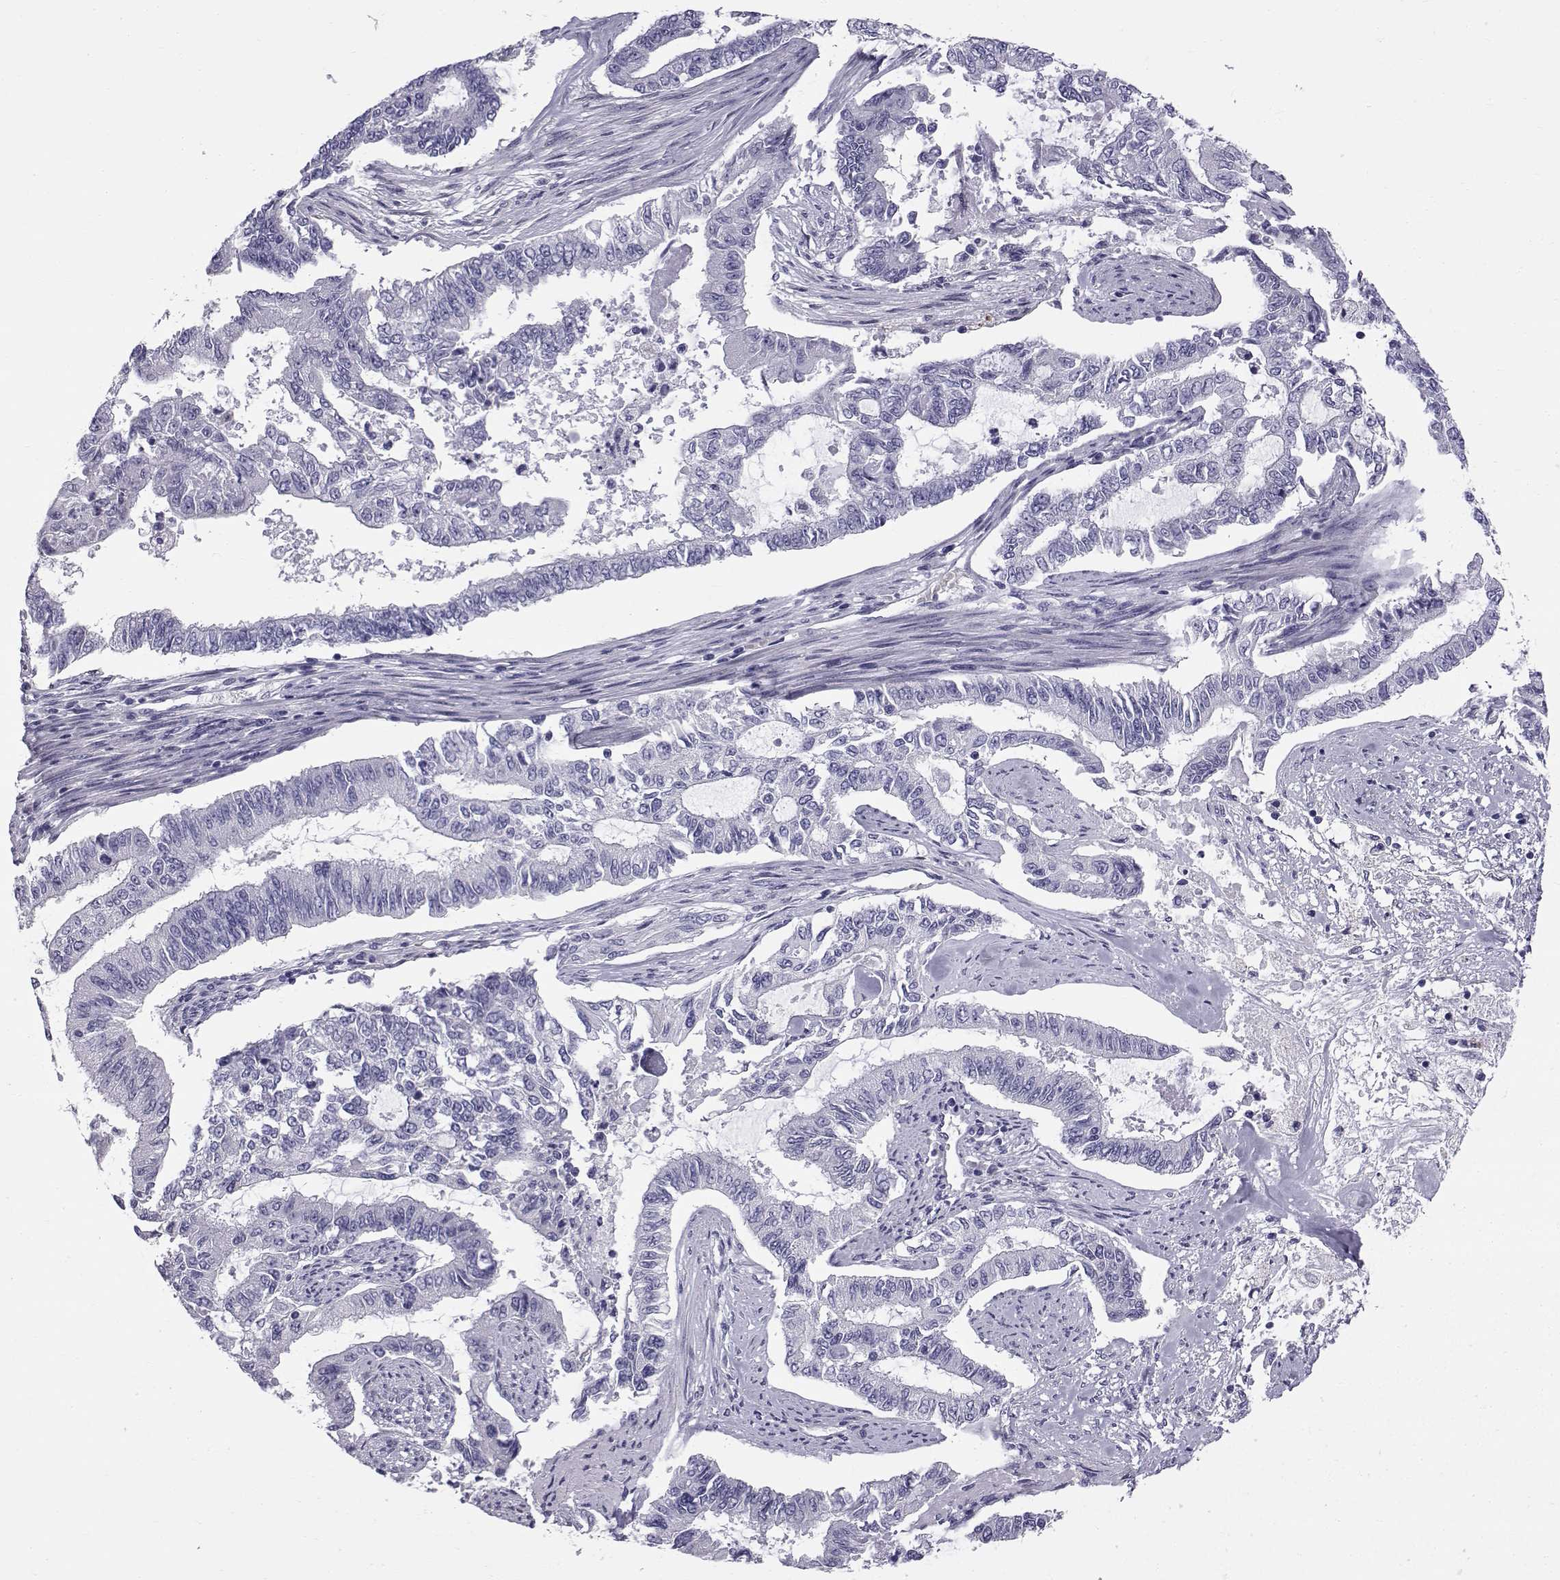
{"staining": {"intensity": "negative", "quantity": "none", "location": "none"}, "tissue": "endometrial cancer", "cell_type": "Tumor cells", "image_type": "cancer", "snomed": [{"axis": "morphology", "description": "Adenocarcinoma, NOS"}, {"axis": "topography", "description": "Uterus"}], "caption": "Immunohistochemistry (IHC) histopathology image of endometrial cancer stained for a protein (brown), which reveals no expression in tumor cells. Nuclei are stained in blue.", "gene": "RNASE12", "patient": {"sex": "female", "age": 59}}